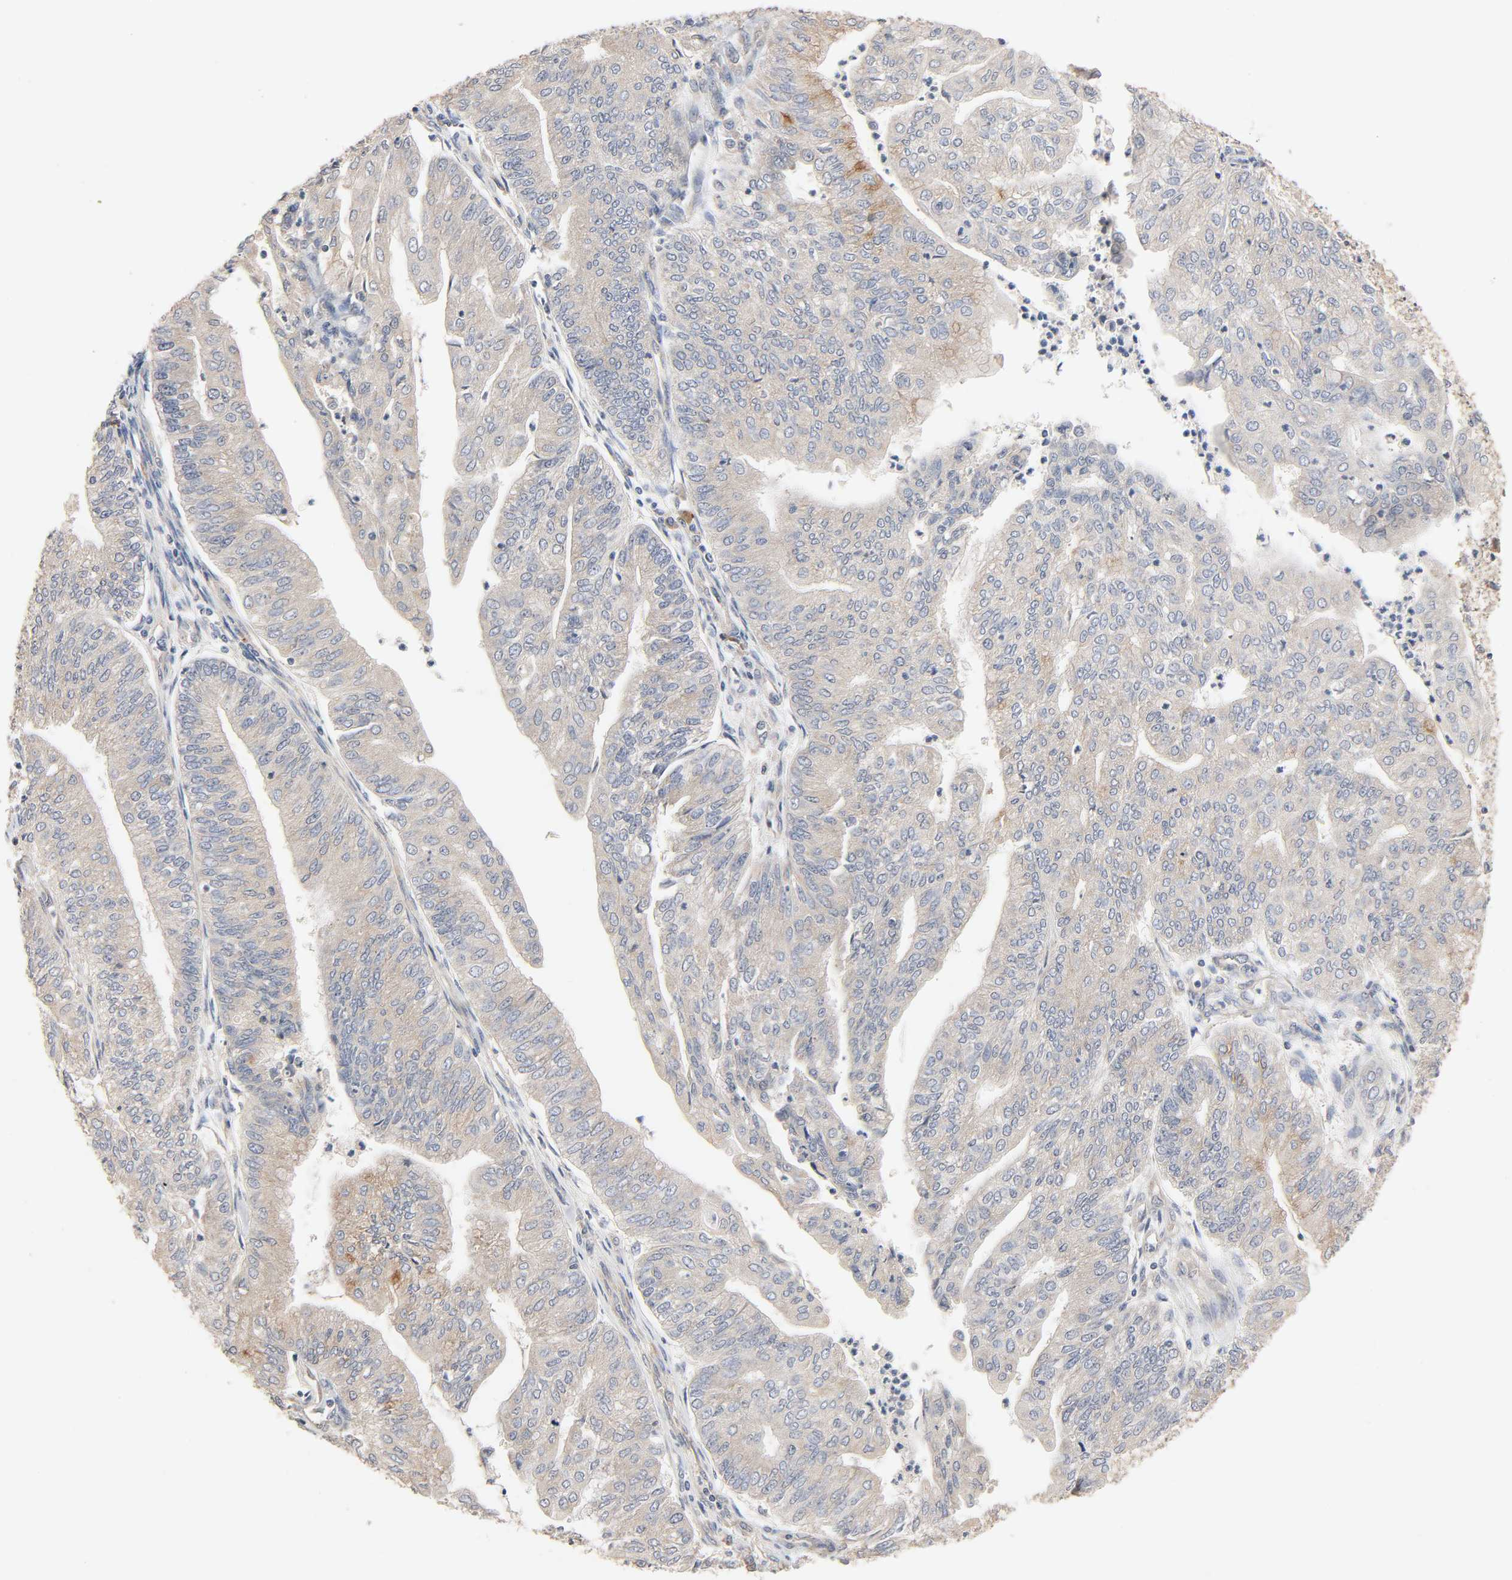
{"staining": {"intensity": "weak", "quantity": ">75%", "location": "cytoplasmic/membranous"}, "tissue": "endometrial cancer", "cell_type": "Tumor cells", "image_type": "cancer", "snomed": [{"axis": "morphology", "description": "Adenocarcinoma, NOS"}, {"axis": "topography", "description": "Endometrium"}], "caption": "A brown stain highlights weak cytoplasmic/membranous expression of a protein in endometrial cancer (adenocarcinoma) tumor cells. The protein of interest is stained brown, and the nuclei are stained in blue (DAB IHC with brightfield microscopy, high magnification).", "gene": "NEMF", "patient": {"sex": "female", "age": 59}}